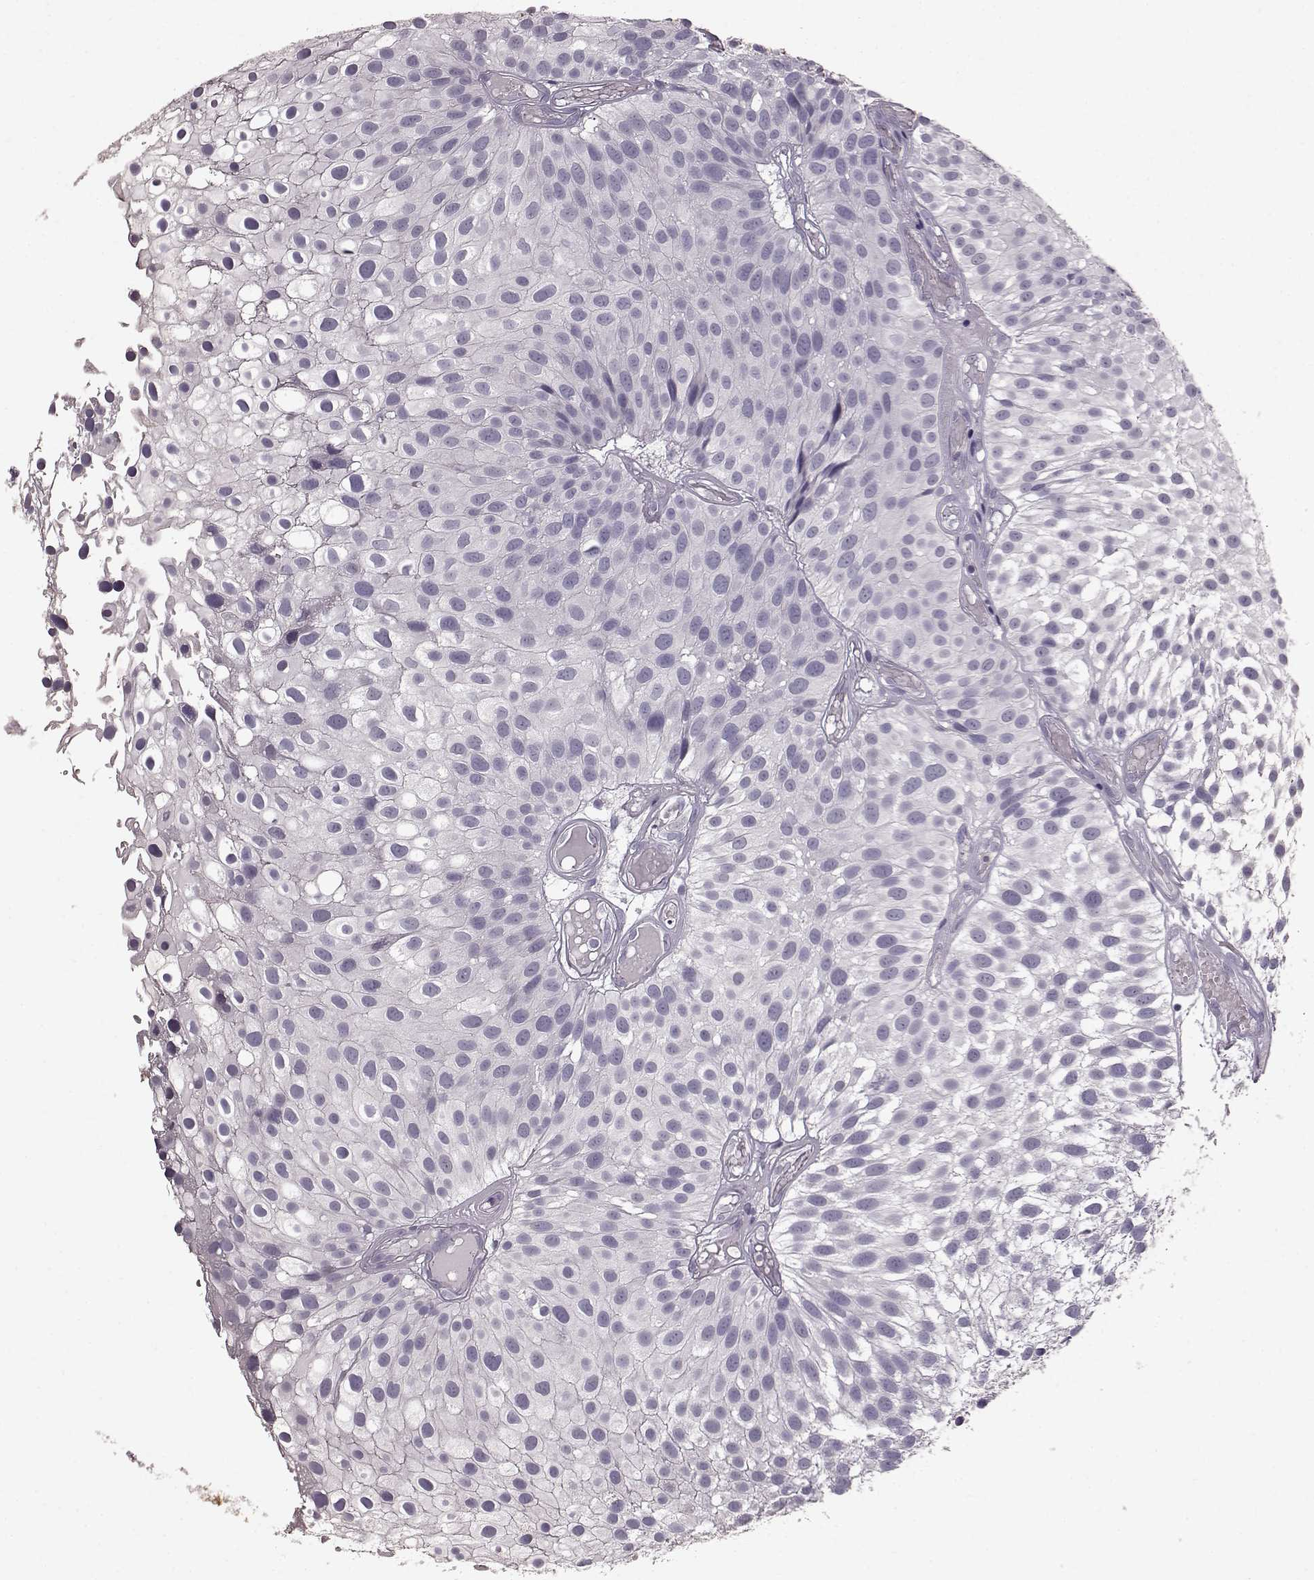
{"staining": {"intensity": "negative", "quantity": "none", "location": "none"}, "tissue": "urothelial cancer", "cell_type": "Tumor cells", "image_type": "cancer", "snomed": [{"axis": "morphology", "description": "Urothelial carcinoma, Low grade"}, {"axis": "topography", "description": "Urinary bladder"}], "caption": "Photomicrograph shows no significant protein expression in tumor cells of low-grade urothelial carcinoma.", "gene": "FUT4", "patient": {"sex": "male", "age": 79}}